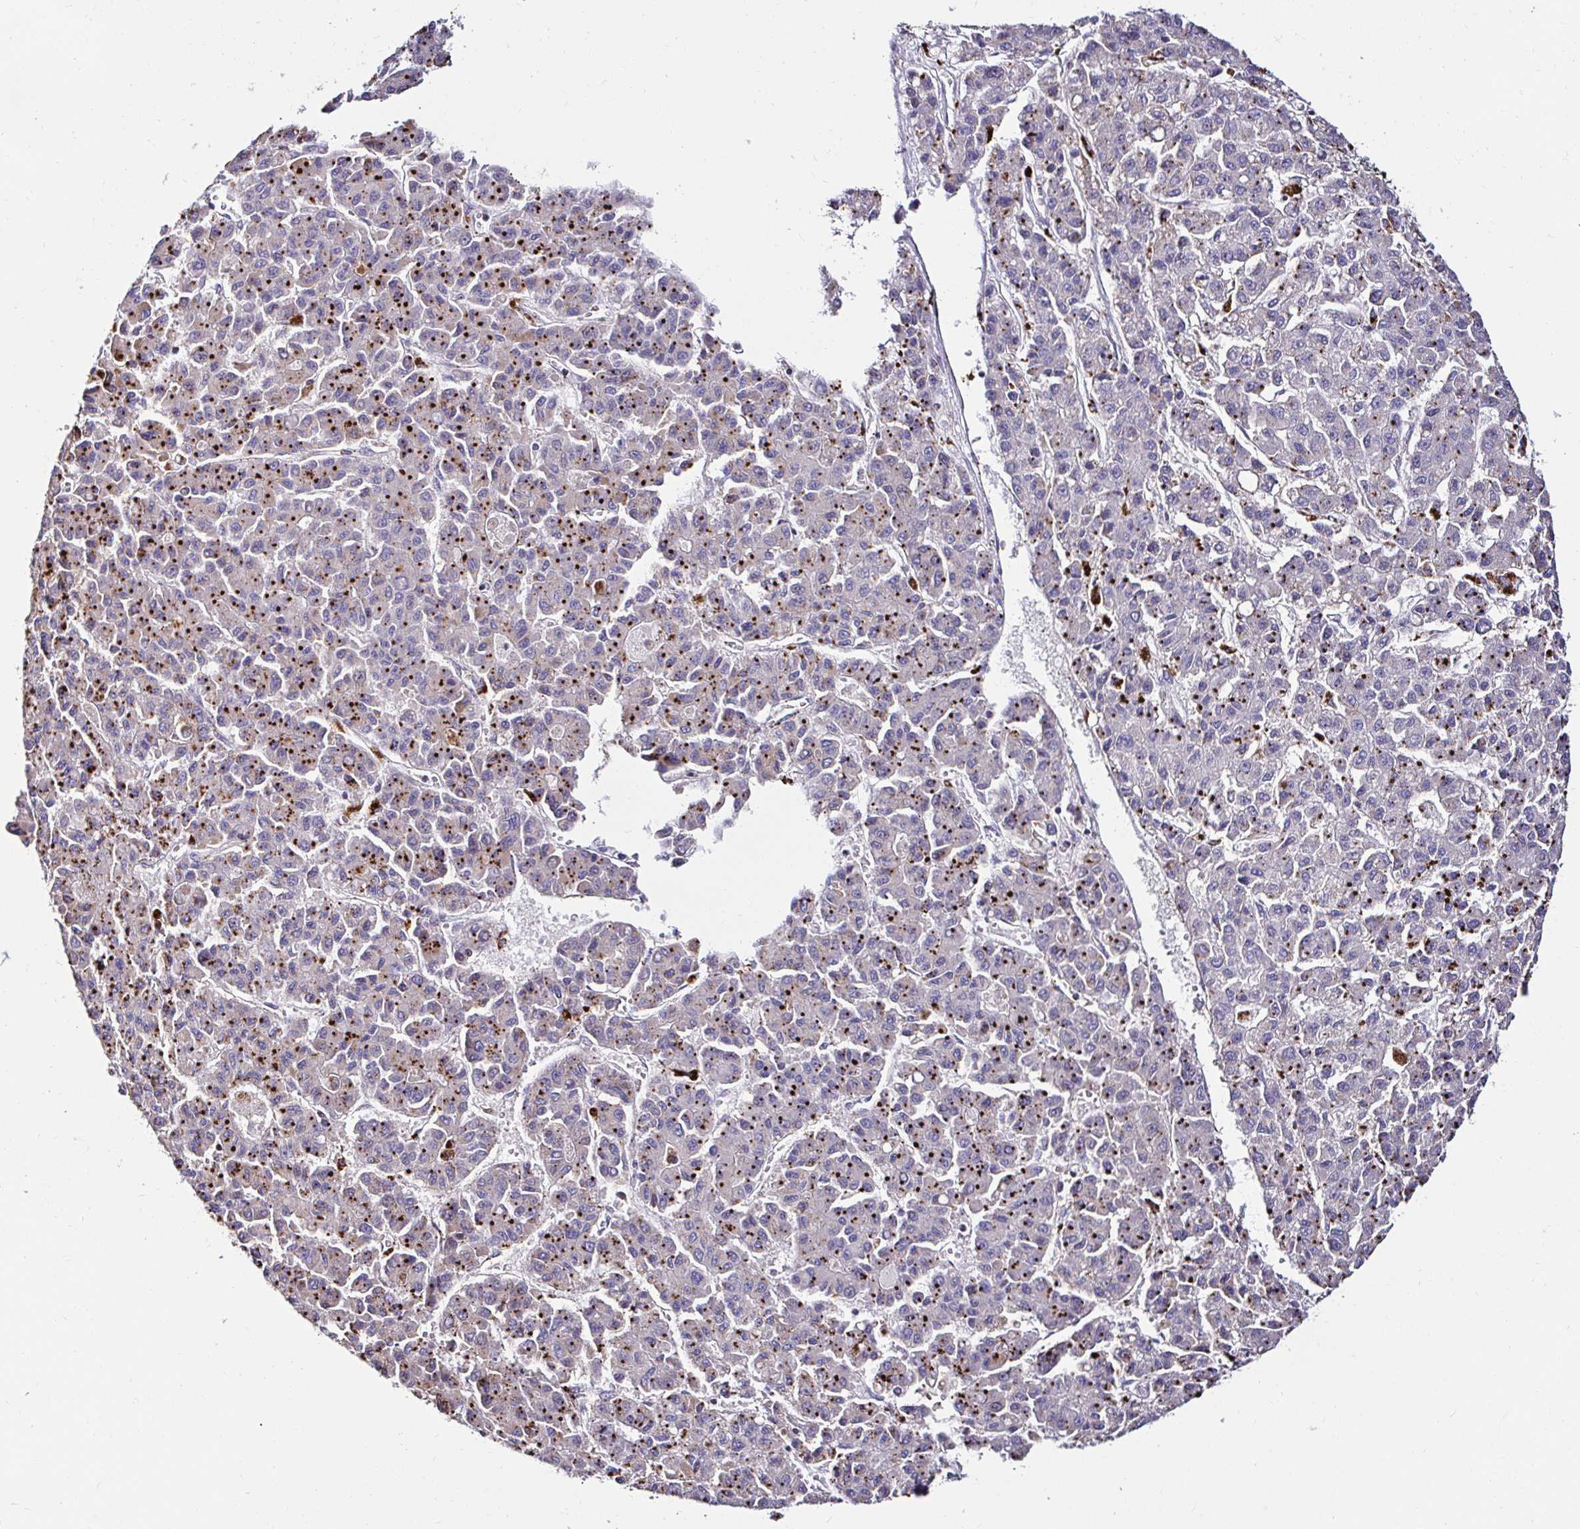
{"staining": {"intensity": "strong", "quantity": "25%-75%", "location": "cytoplasmic/membranous"}, "tissue": "liver cancer", "cell_type": "Tumor cells", "image_type": "cancer", "snomed": [{"axis": "morphology", "description": "Carcinoma, Hepatocellular, NOS"}, {"axis": "topography", "description": "Liver"}], "caption": "Tumor cells demonstrate strong cytoplasmic/membranous staining in approximately 25%-75% of cells in liver hepatocellular carcinoma.", "gene": "GALNS", "patient": {"sex": "male", "age": 70}}